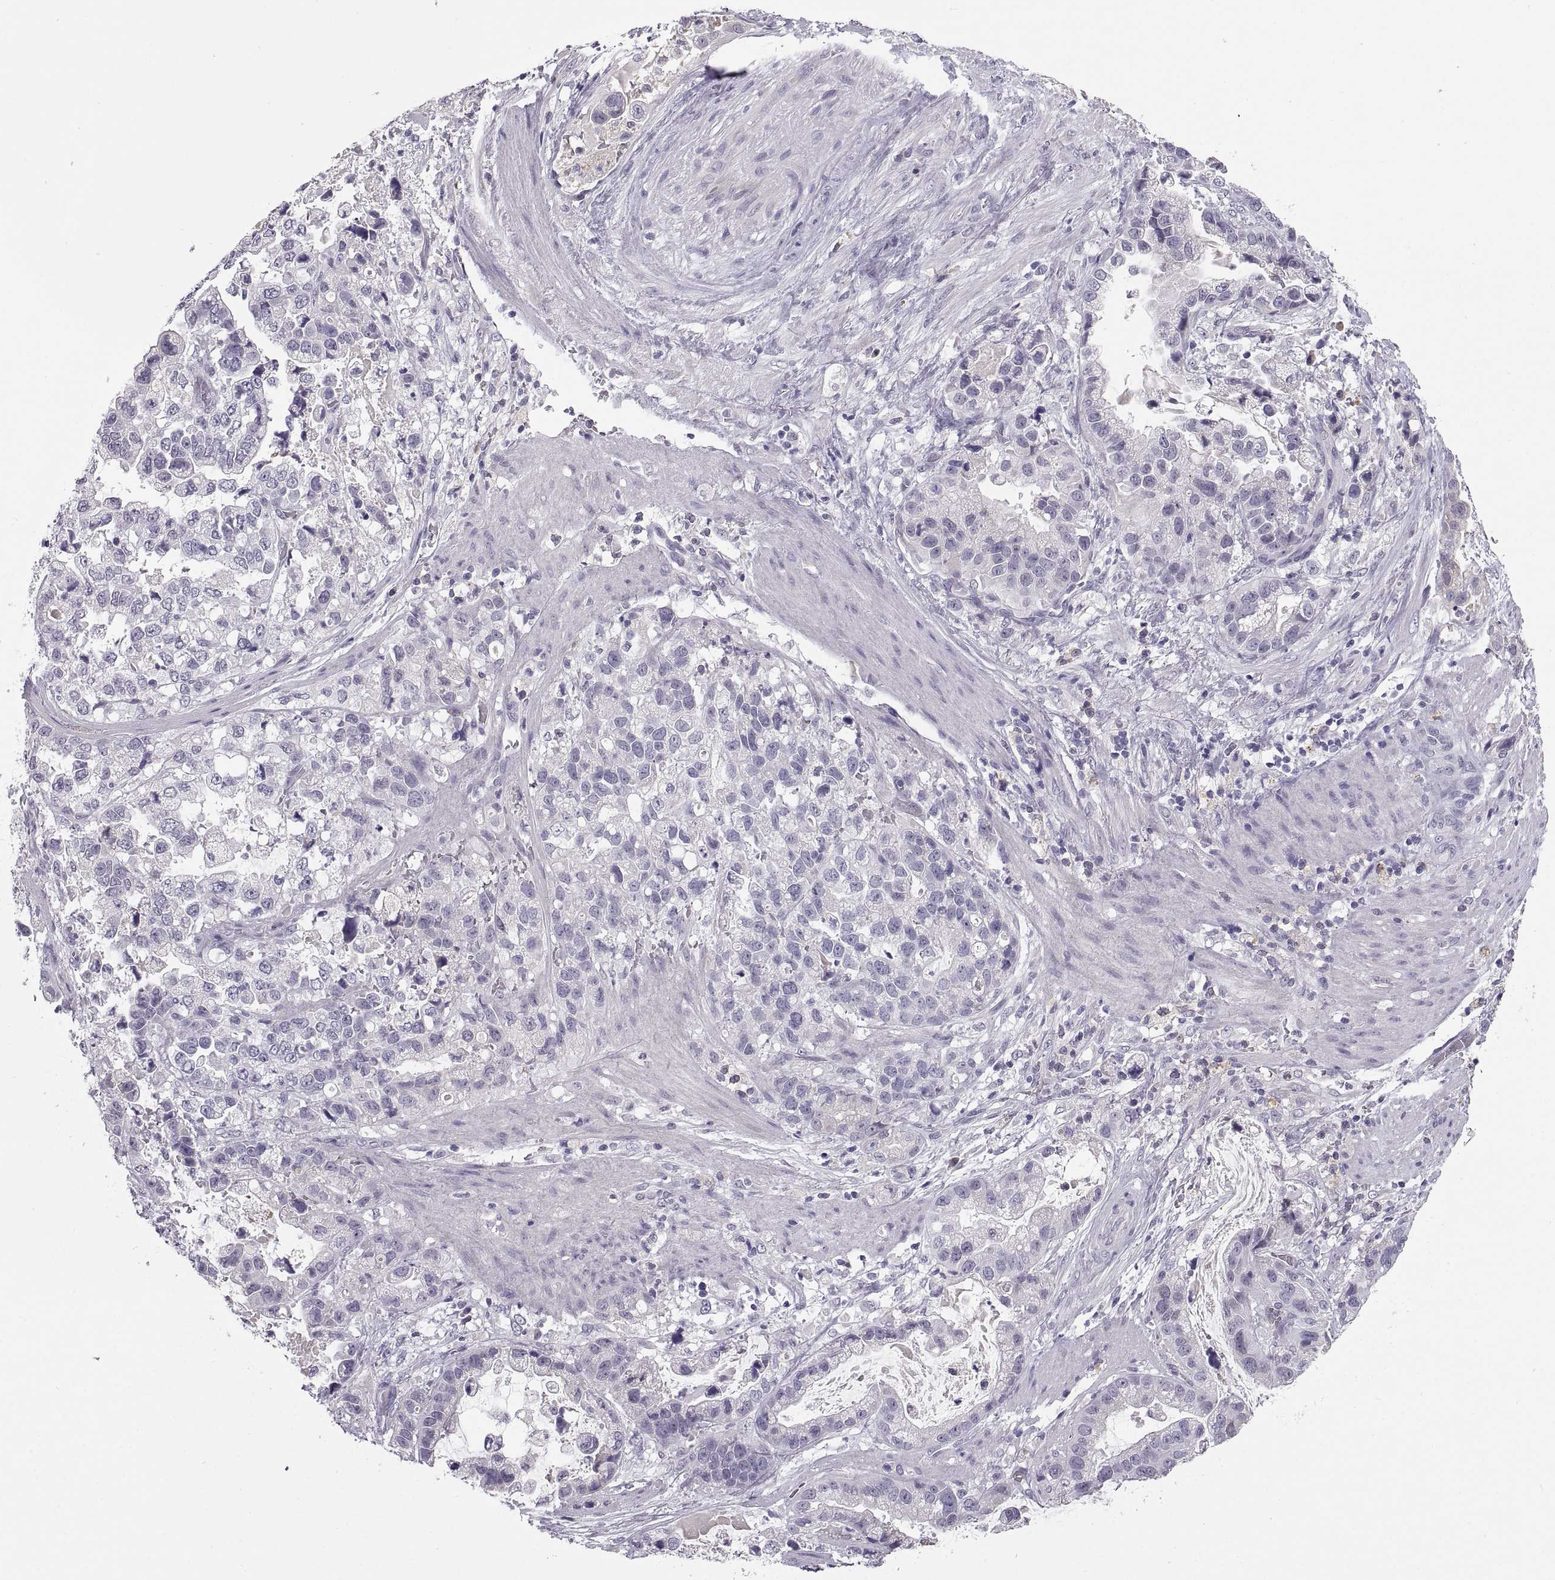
{"staining": {"intensity": "negative", "quantity": "none", "location": "none"}, "tissue": "stomach cancer", "cell_type": "Tumor cells", "image_type": "cancer", "snomed": [{"axis": "morphology", "description": "Adenocarcinoma, NOS"}, {"axis": "topography", "description": "Stomach"}], "caption": "Tumor cells show no significant protein staining in stomach cancer.", "gene": "MAGEB18", "patient": {"sex": "male", "age": 59}}